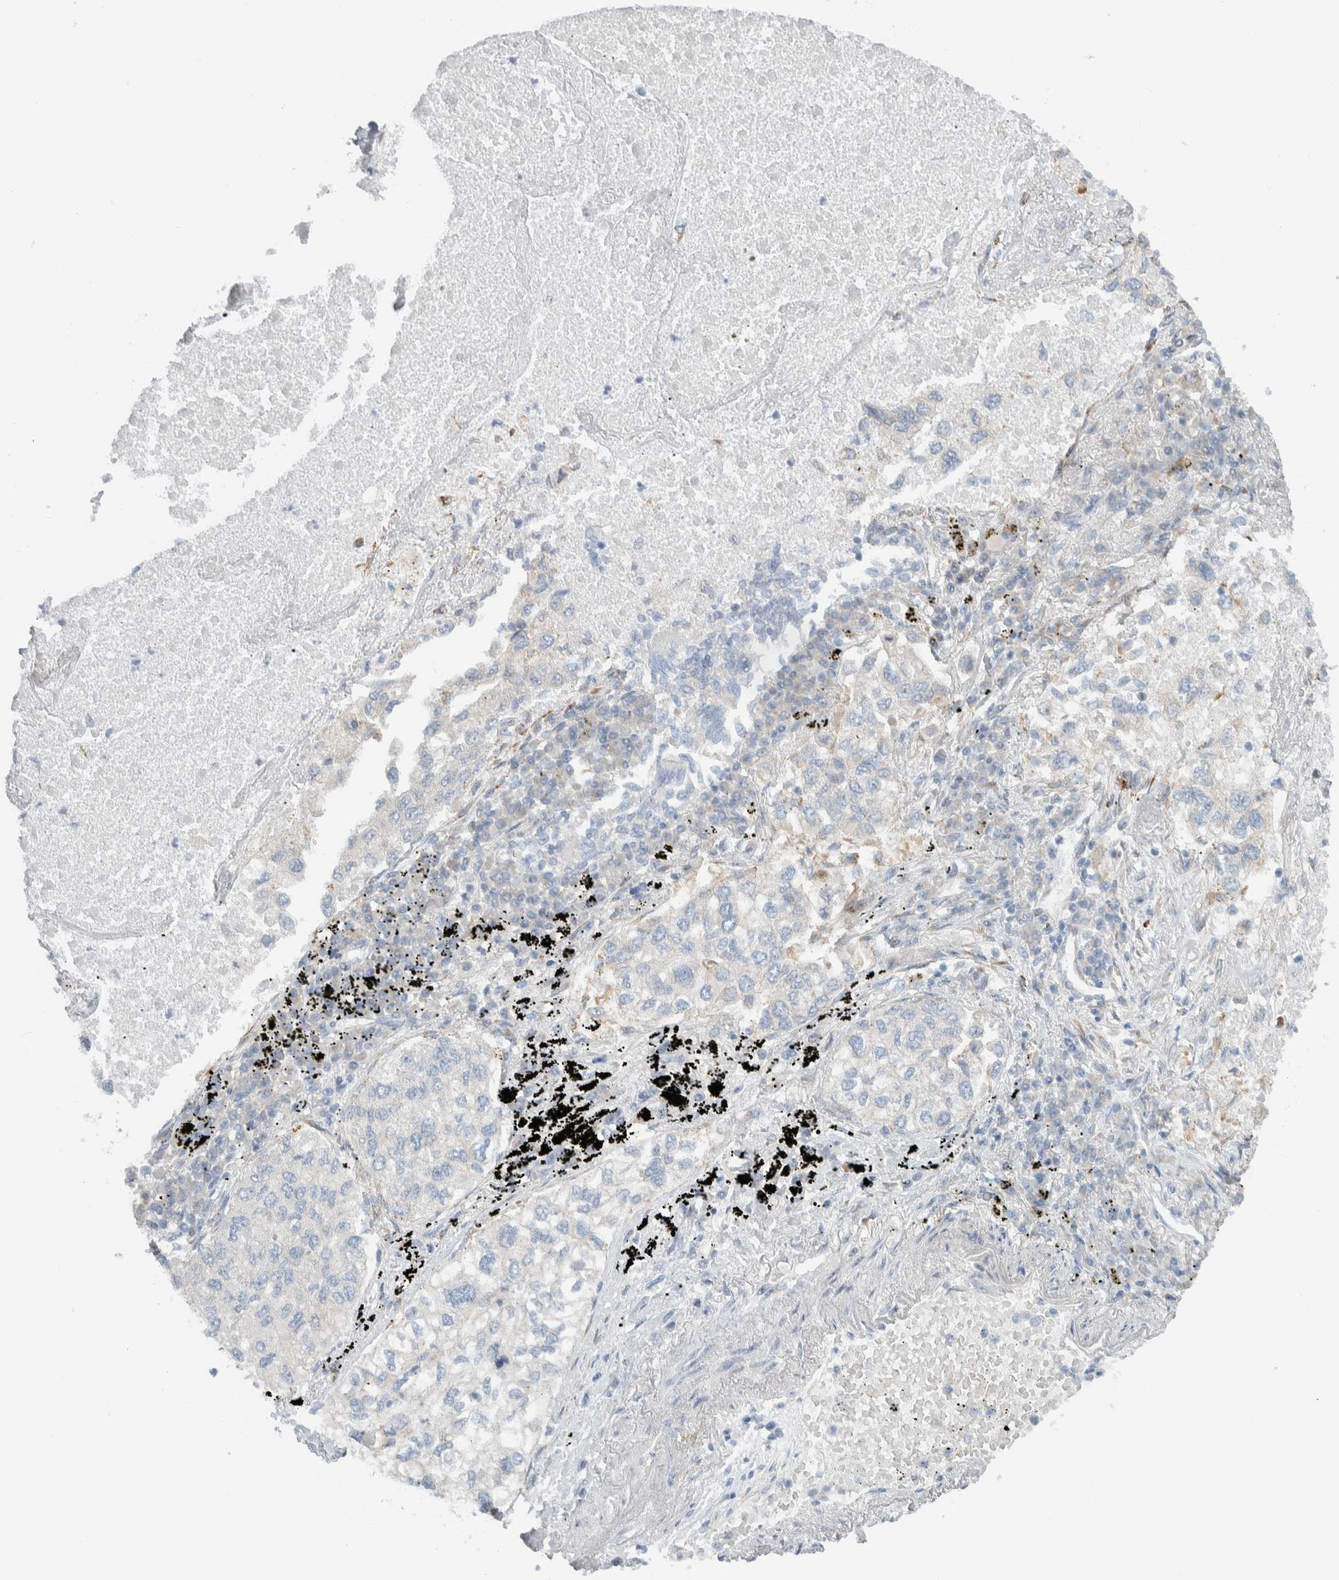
{"staining": {"intensity": "negative", "quantity": "none", "location": "none"}, "tissue": "lung cancer", "cell_type": "Tumor cells", "image_type": "cancer", "snomed": [{"axis": "morphology", "description": "Inflammation, NOS"}, {"axis": "morphology", "description": "Adenocarcinoma, NOS"}, {"axis": "topography", "description": "Lung"}], "caption": "The immunohistochemistry (IHC) photomicrograph has no significant staining in tumor cells of adenocarcinoma (lung) tissue.", "gene": "HGS", "patient": {"sex": "male", "age": 63}}